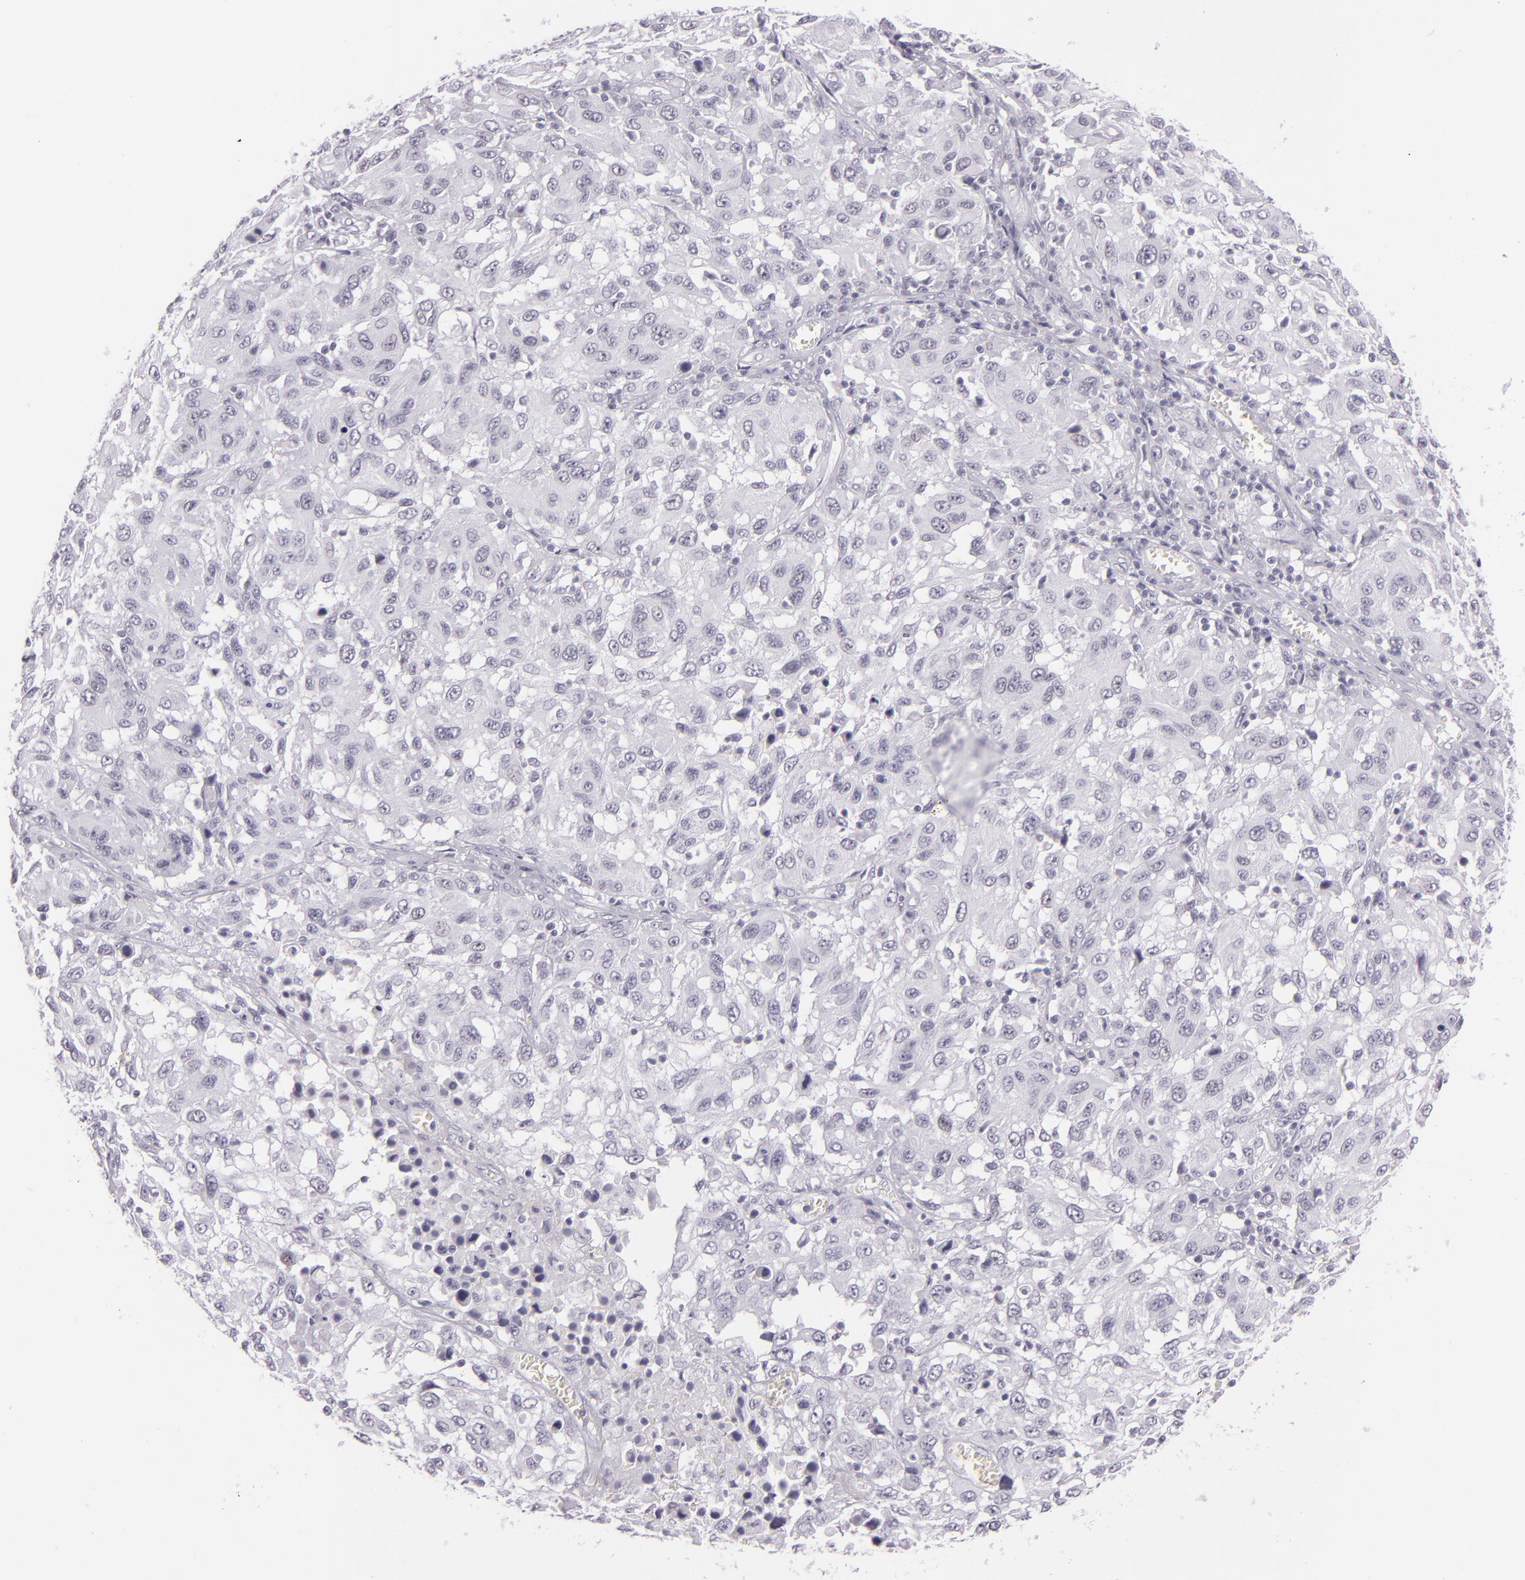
{"staining": {"intensity": "negative", "quantity": "none", "location": "none"}, "tissue": "melanoma", "cell_type": "Tumor cells", "image_type": "cancer", "snomed": [{"axis": "morphology", "description": "Malignant melanoma, NOS"}, {"axis": "topography", "description": "Skin"}], "caption": "Protein analysis of malignant melanoma demonstrates no significant positivity in tumor cells. Nuclei are stained in blue.", "gene": "MCM3", "patient": {"sex": "female", "age": 77}}